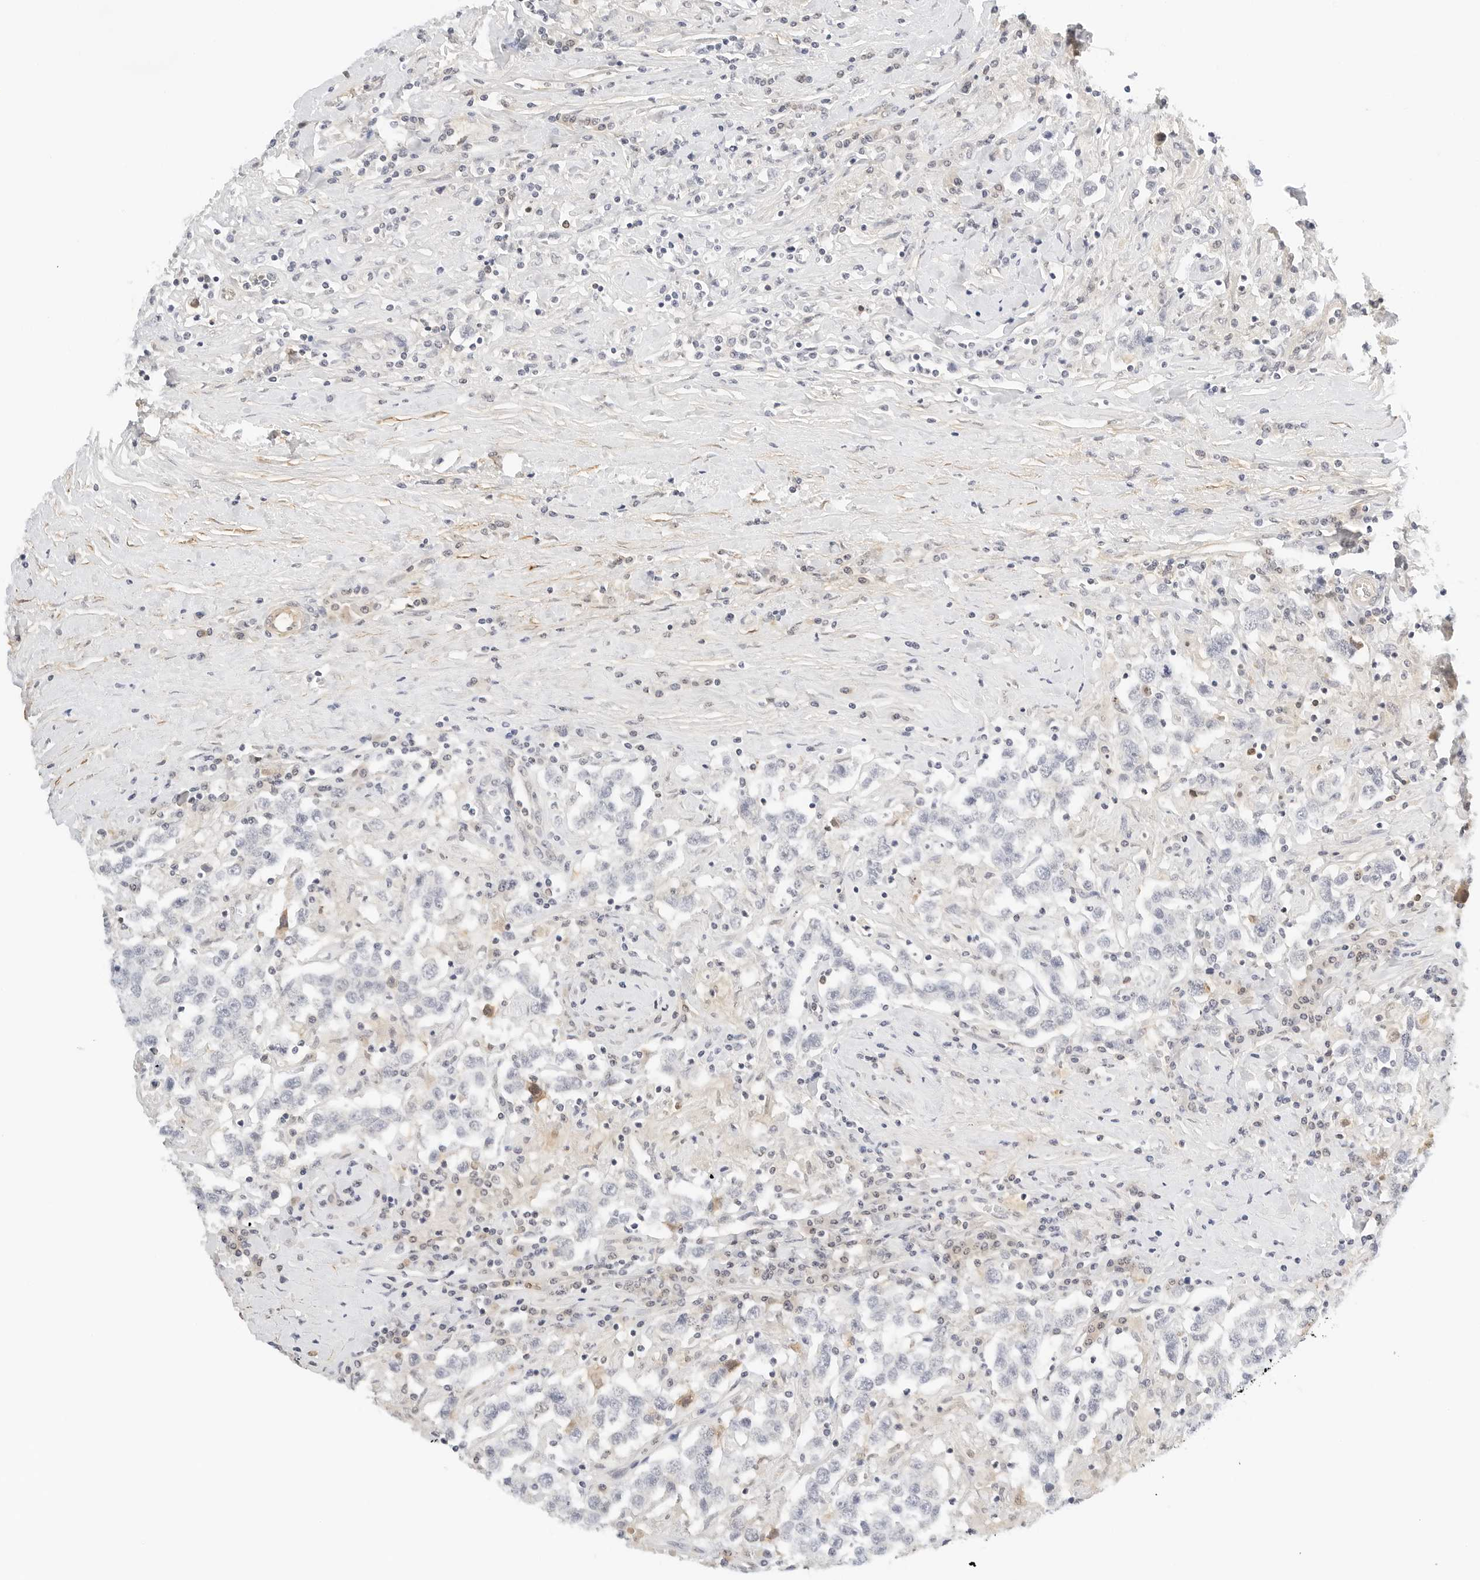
{"staining": {"intensity": "negative", "quantity": "none", "location": "none"}, "tissue": "testis cancer", "cell_type": "Tumor cells", "image_type": "cancer", "snomed": [{"axis": "morphology", "description": "Seminoma, NOS"}, {"axis": "topography", "description": "Testis"}], "caption": "This micrograph is of seminoma (testis) stained with IHC to label a protein in brown with the nuclei are counter-stained blue. There is no positivity in tumor cells.", "gene": "PKDCC", "patient": {"sex": "male", "age": 41}}